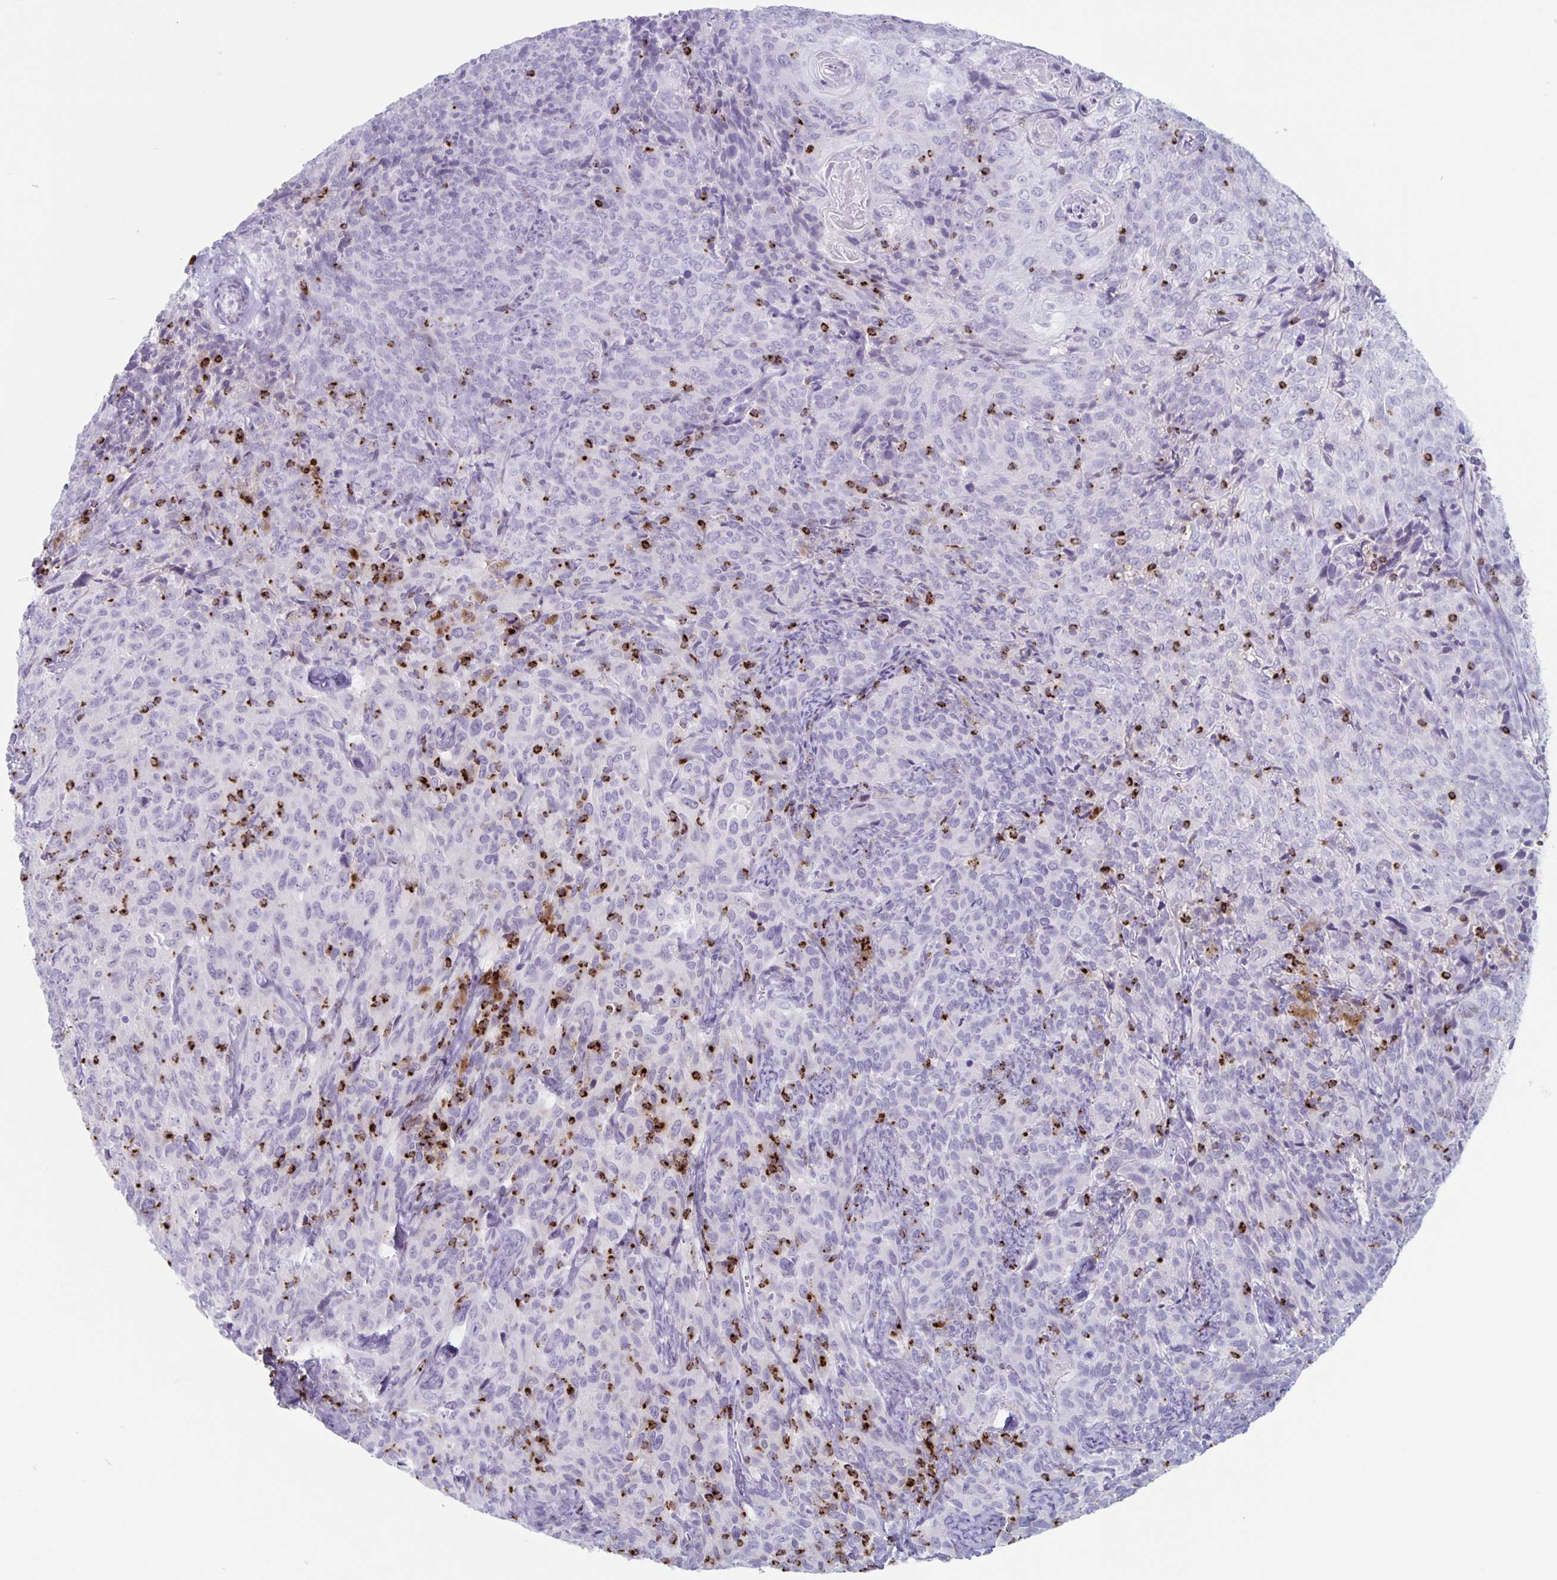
{"staining": {"intensity": "negative", "quantity": "none", "location": "none"}, "tissue": "cervical cancer", "cell_type": "Tumor cells", "image_type": "cancer", "snomed": [{"axis": "morphology", "description": "Squamous cell carcinoma, NOS"}, {"axis": "topography", "description": "Cervix"}], "caption": "Squamous cell carcinoma (cervical) stained for a protein using IHC demonstrates no staining tumor cells.", "gene": "GZMK", "patient": {"sex": "female", "age": 51}}